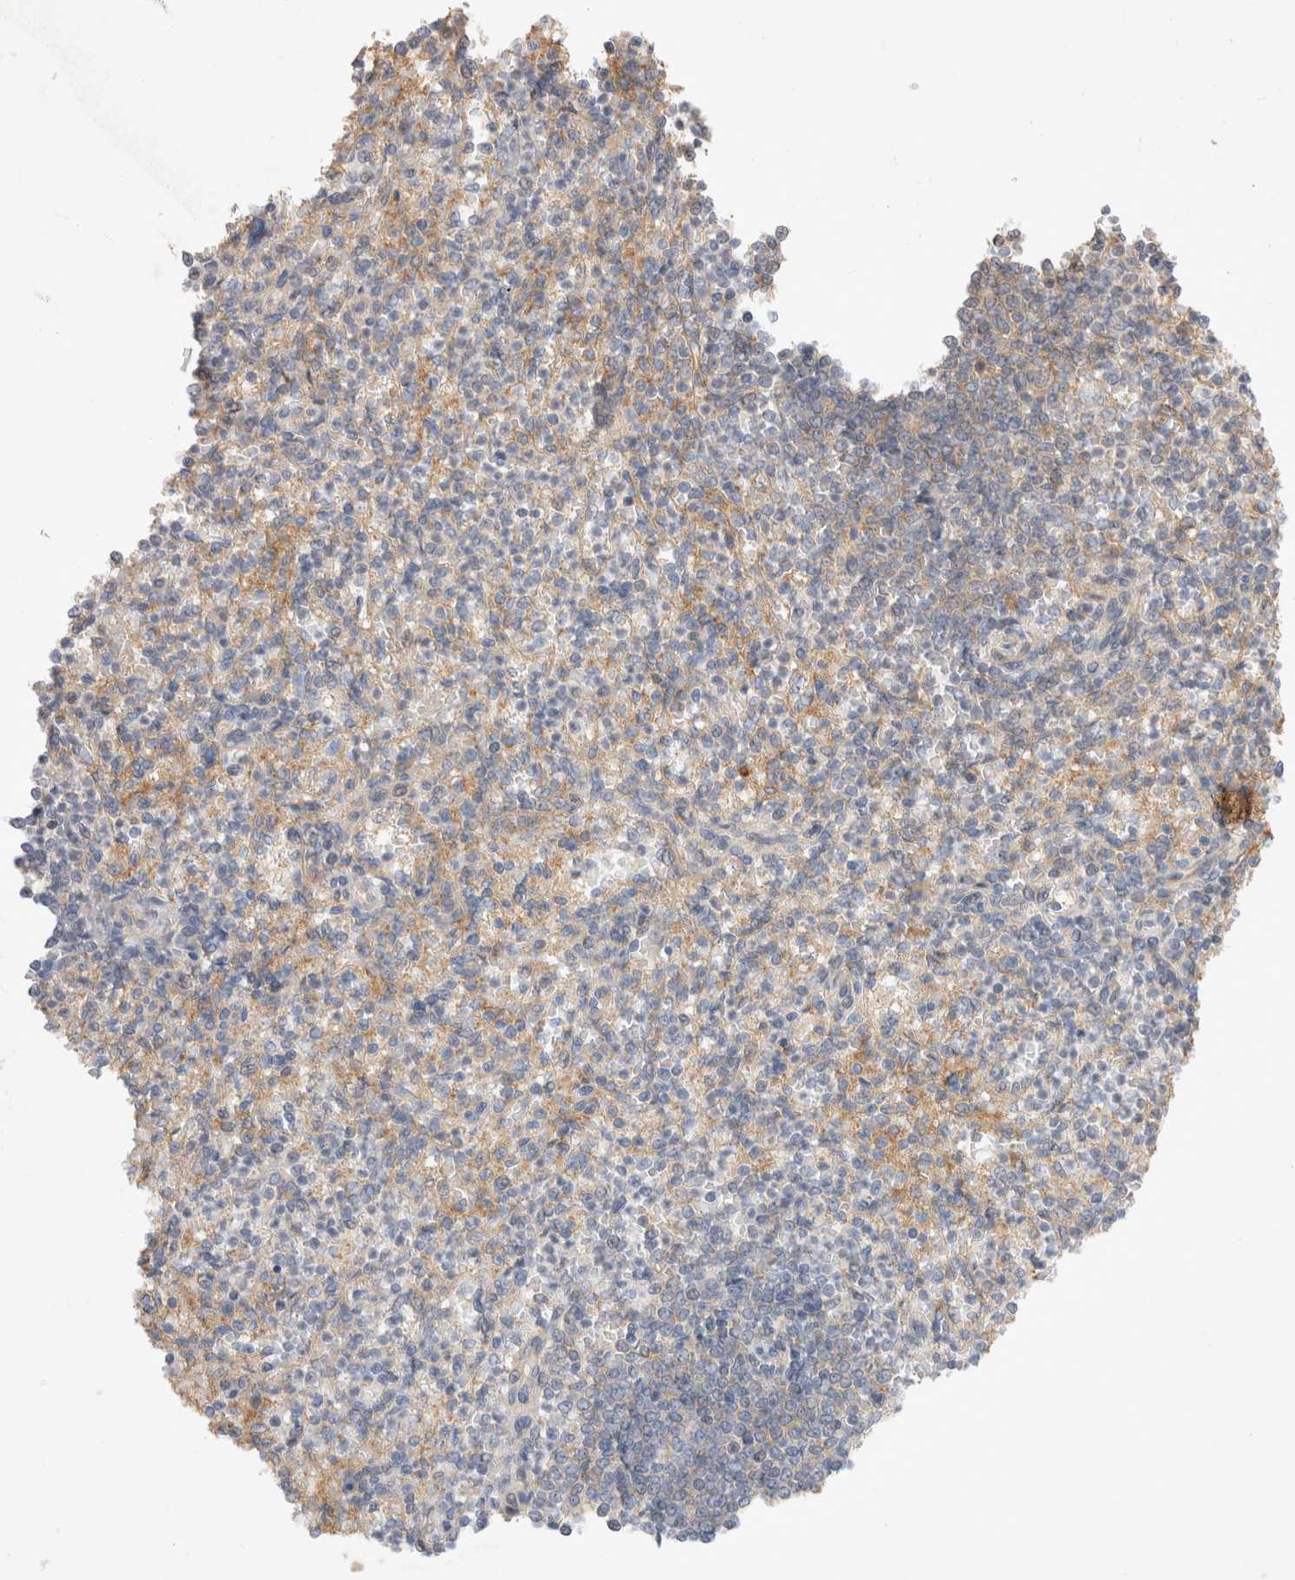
{"staining": {"intensity": "weak", "quantity": "<25%", "location": "cytoplasmic/membranous"}, "tissue": "spleen", "cell_type": "Cells in red pulp", "image_type": "normal", "snomed": [{"axis": "morphology", "description": "Normal tissue, NOS"}, {"axis": "topography", "description": "Spleen"}], "caption": "High magnification brightfield microscopy of benign spleen stained with DAB (brown) and counterstained with hematoxylin (blue): cells in red pulp show no significant positivity.", "gene": "HTT", "patient": {"sex": "female", "age": 74}}